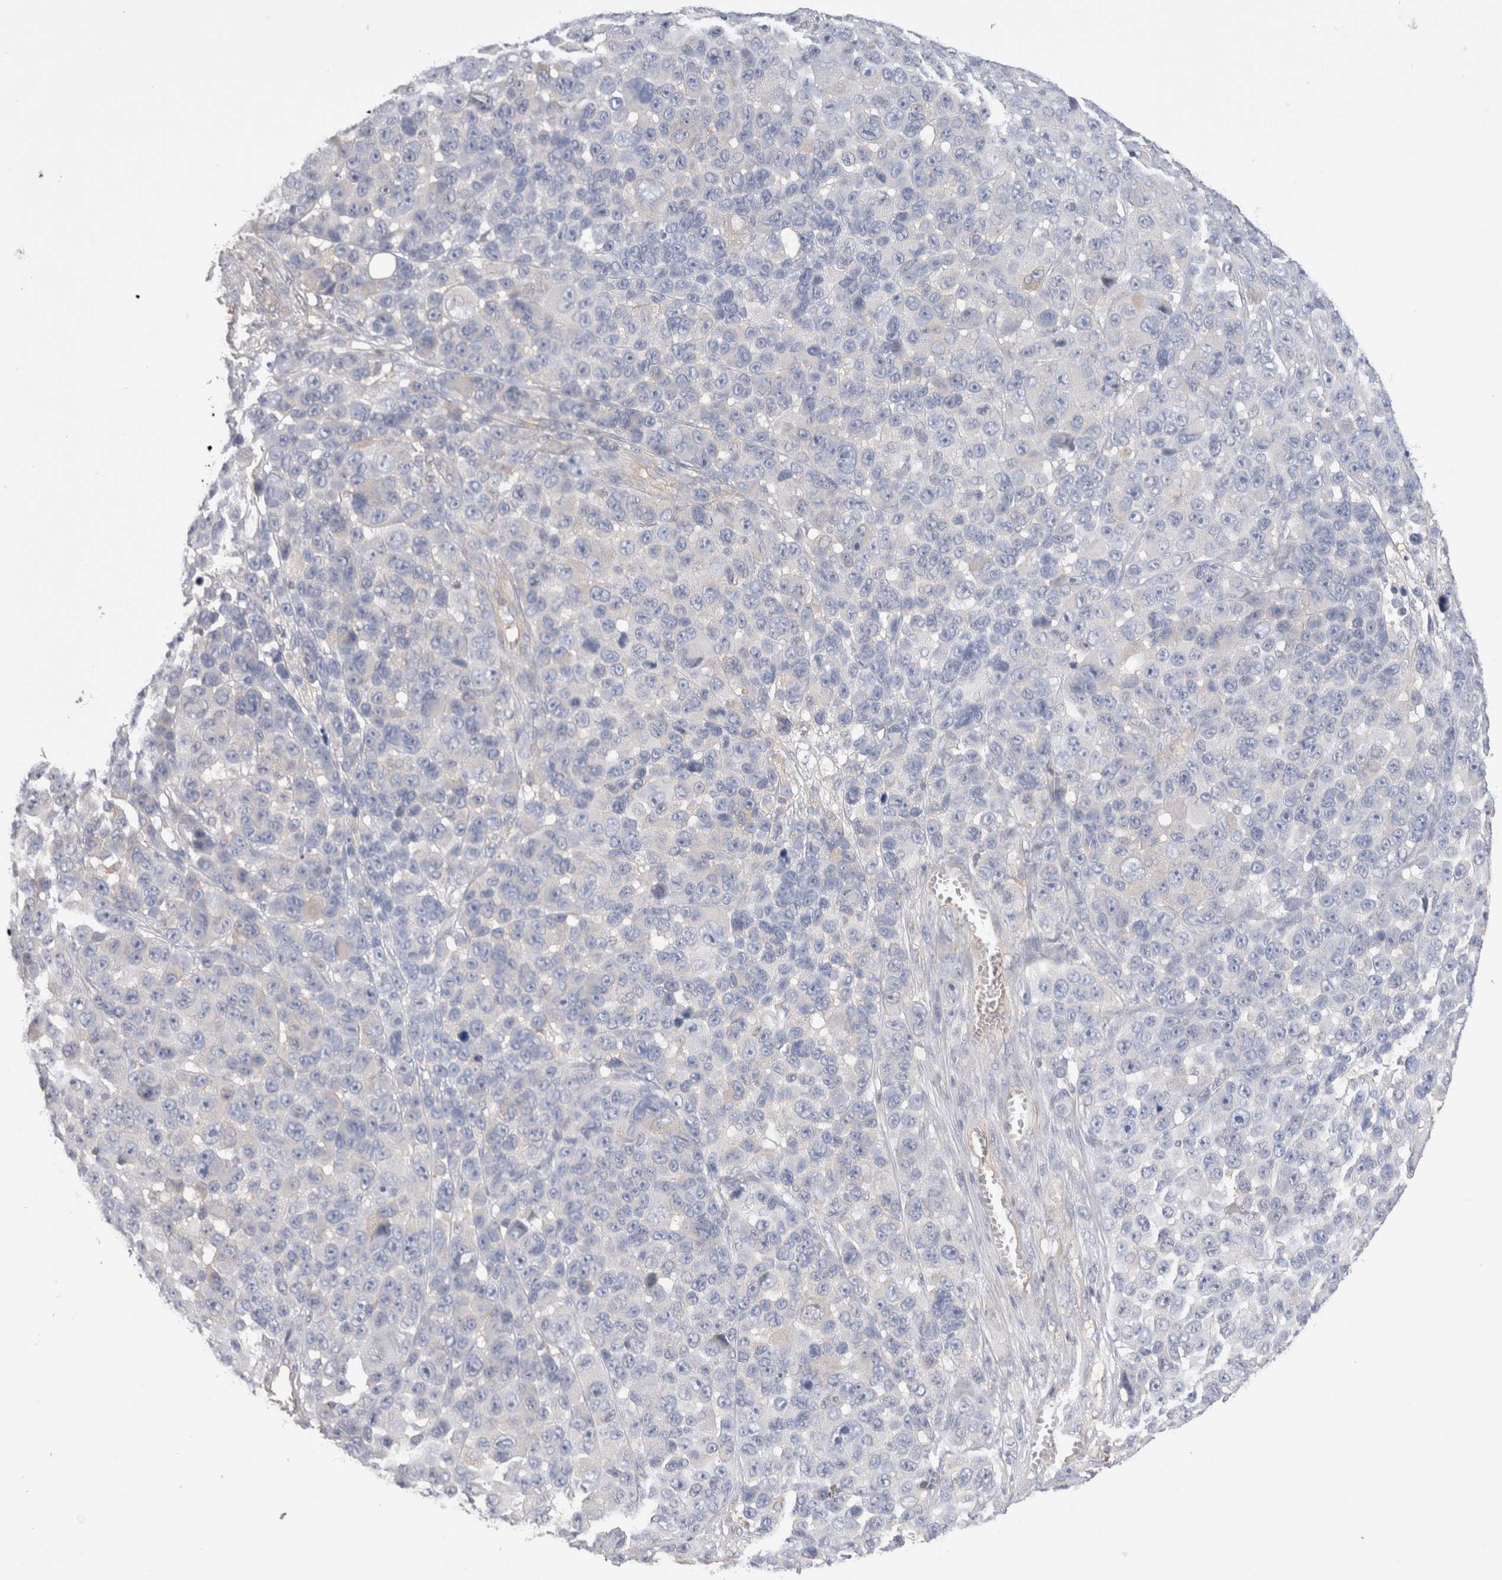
{"staining": {"intensity": "negative", "quantity": "none", "location": "none"}, "tissue": "melanoma", "cell_type": "Tumor cells", "image_type": "cancer", "snomed": [{"axis": "morphology", "description": "Malignant melanoma, NOS"}, {"axis": "topography", "description": "Skin"}], "caption": "Immunohistochemistry photomicrograph of melanoma stained for a protein (brown), which demonstrates no staining in tumor cells. Brightfield microscopy of immunohistochemistry stained with DAB (brown) and hematoxylin (blue), captured at high magnification.", "gene": "CAPN2", "patient": {"sex": "male", "age": 53}}